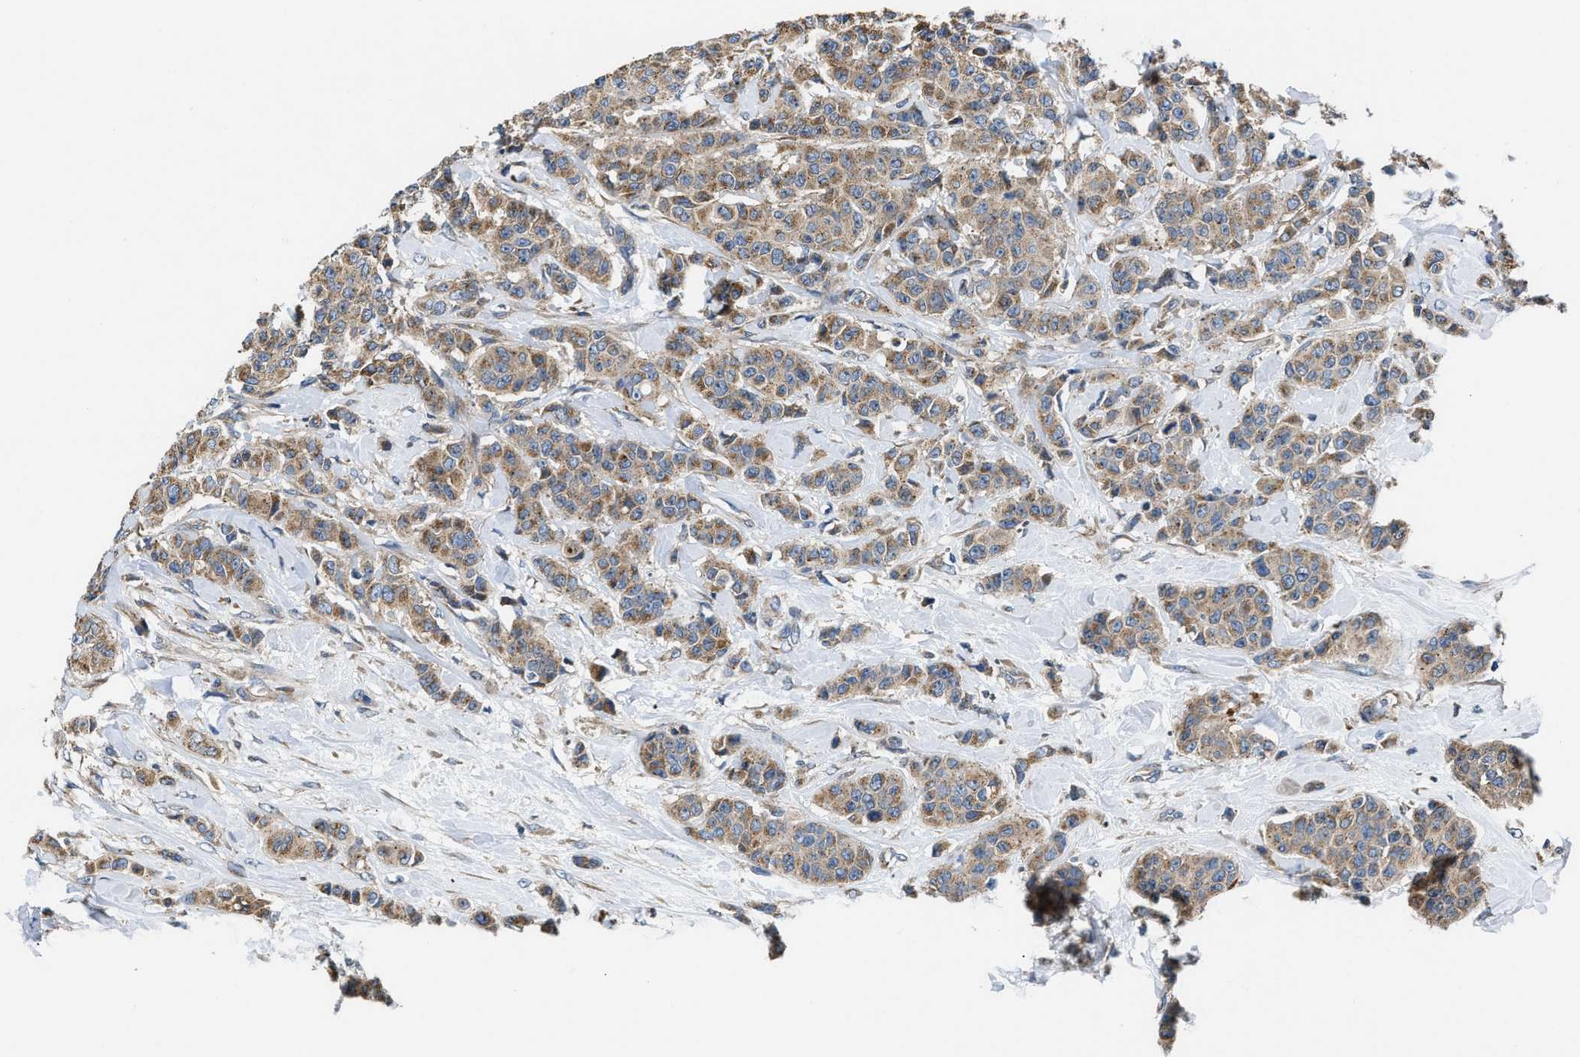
{"staining": {"intensity": "moderate", "quantity": ">75%", "location": "cytoplasmic/membranous"}, "tissue": "breast cancer", "cell_type": "Tumor cells", "image_type": "cancer", "snomed": [{"axis": "morphology", "description": "Normal tissue, NOS"}, {"axis": "morphology", "description": "Duct carcinoma"}, {"axis": "topography", "description": "Breast"}], "caption": "Infiltrating ductal carcinoma (breast) stained with DAB (3,3'-diaminobenzidine) IHC shows medium levels of moderate cytoplasmic/membranous positivity in about >75% of tumor cells.", "gene": "CEP128", "patient": {"sex": "female", "age": 40}}